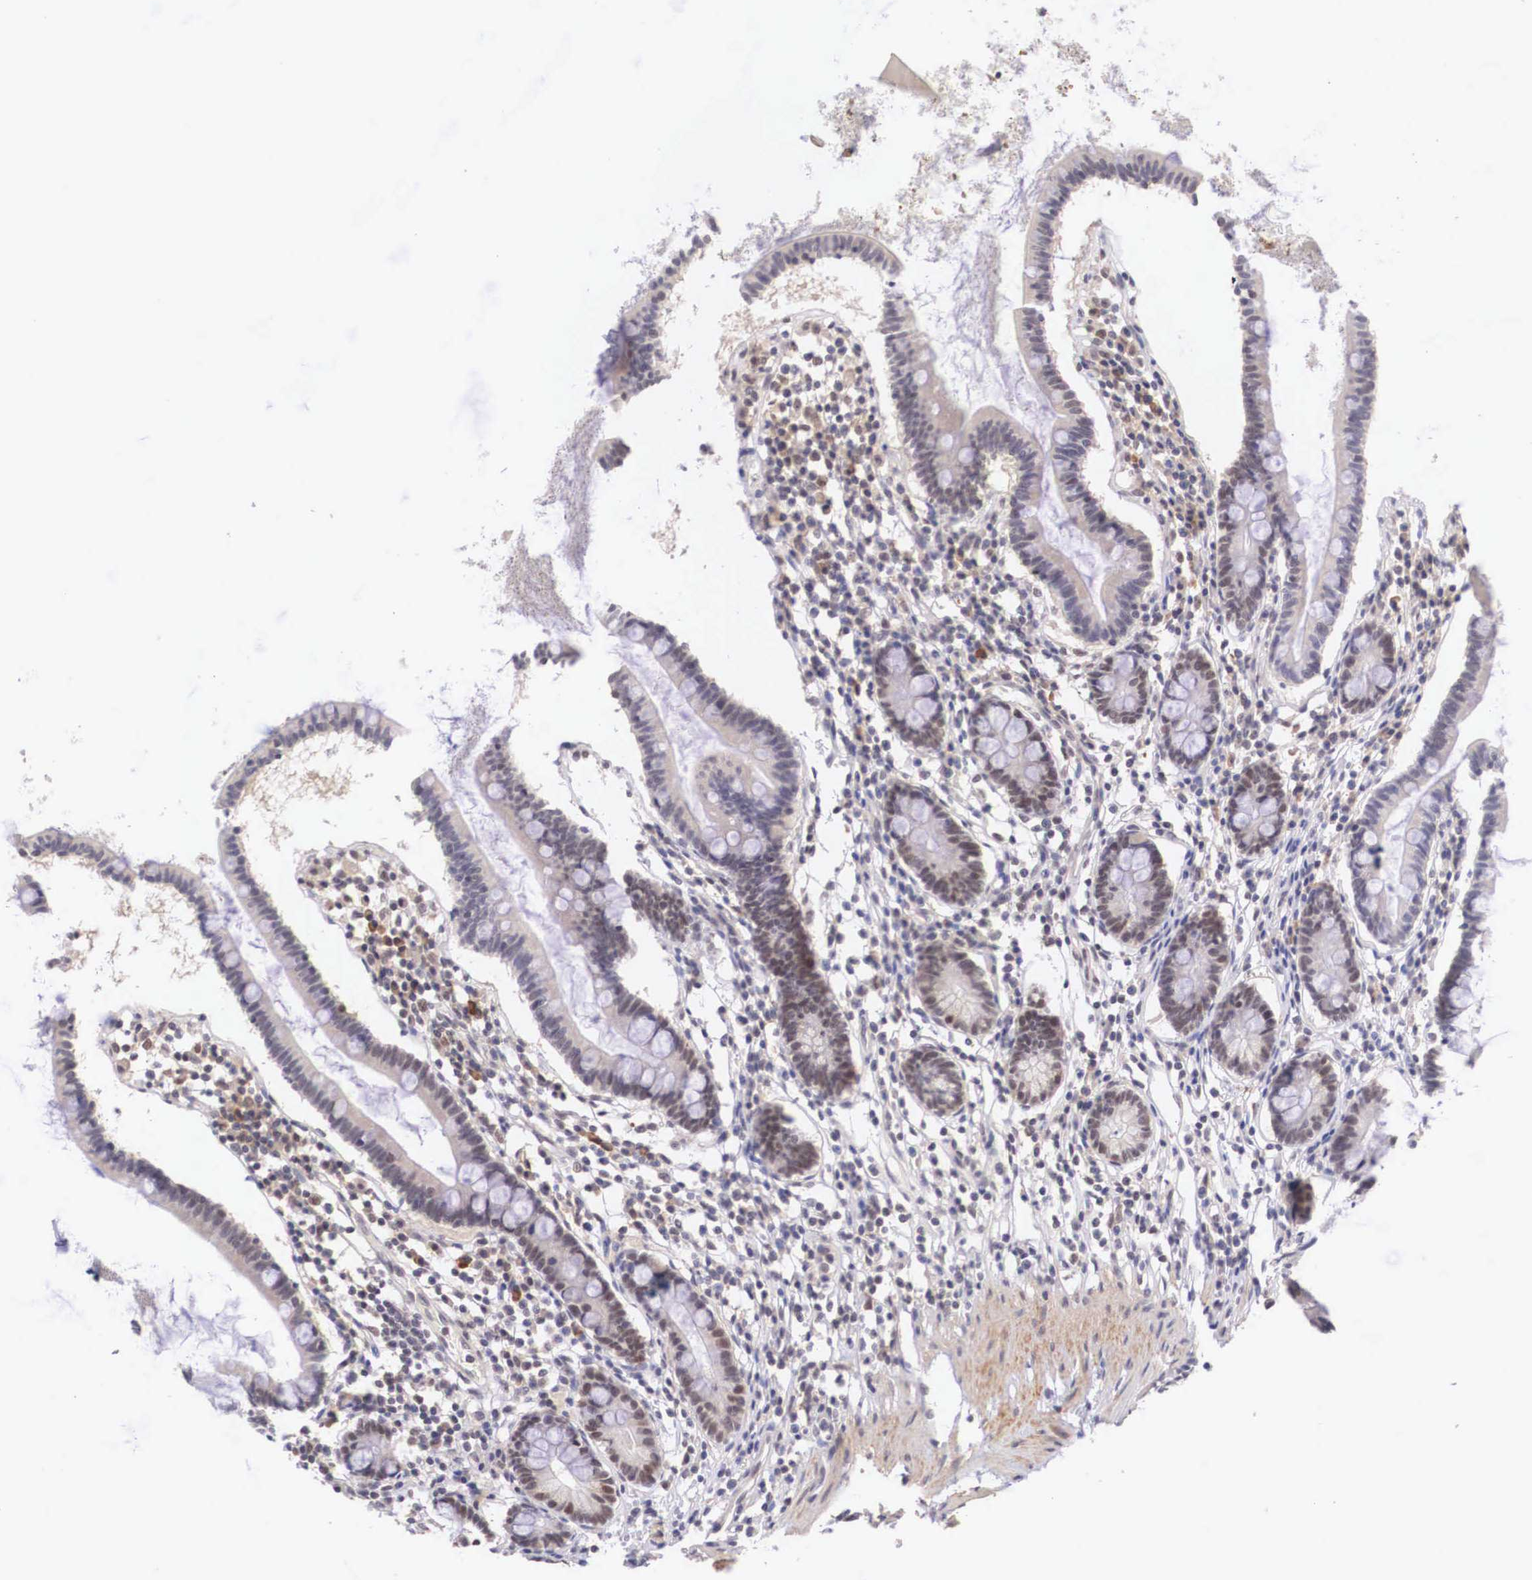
{"staining": {"intensity": "moderate", "quantity": ">75%", "location": "nuclear"}, "tissue": "small intestine", "cell_type": "Glandular cells", "image_type": "normal", "snomed": [{"axis": "morphology", "description": "Normal tissue, NOS"}, {"axis": "topography", "description": "Small intestine"}], "caption": "Immunohistochemistry (IHC) image of unremarkable small intestine: human small intestine stained using immunohistochemistry displays medium levels of moderate protein expression localized specifically in the nuclear of glandular cells, appearing as a nuclear brown color.", "gene": "ZNF275", "patient": {"sex": "female", "age": 37}}